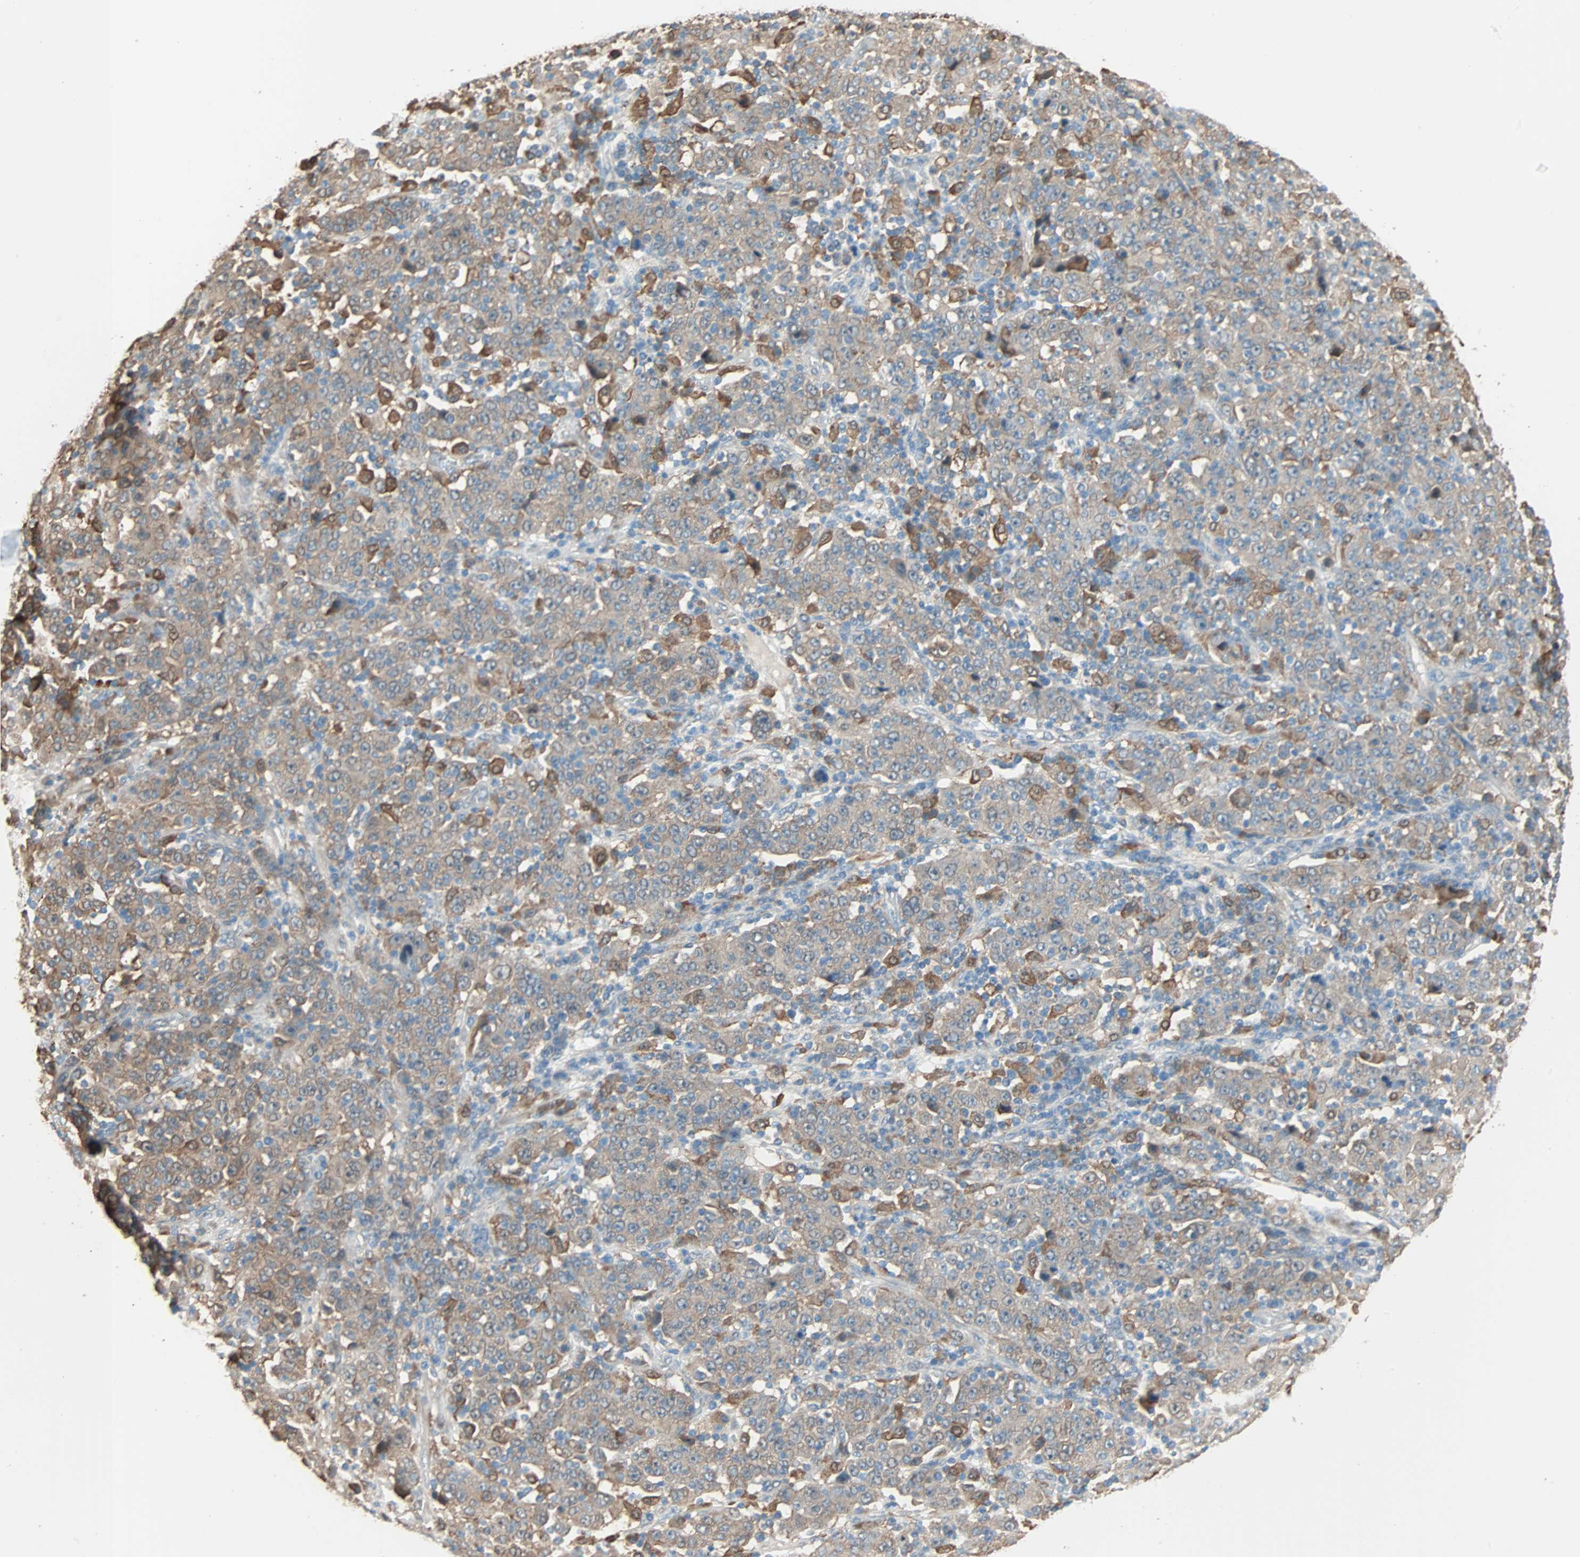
{"staining": {"intensity": "moderate", "quantity": ">75%", "location": "cytoplasmic/membranous"}, "tissue": "stomach cancer", "cell_type": "Tumor cells", "image_type": "cancer", "snomed": [{"axis": "morphology", "description": "Normal tissue, NOS"}, {"axis": "morphology", "description": "Adenocarcinoma, NOS"}, {"axis": "topography", "description": "Stomach, upper"}, {"axis": "topography", "description": "Stomach"}], "caption": "An IHC histopathology image of tumor tissue is shown. Protein staining in brown labels moderate cytoplasmic/membranous positivity in stomach cancer within tumor cells.", "gene": "PRDX1", "patient": {"sex": "male", "age": 59}}